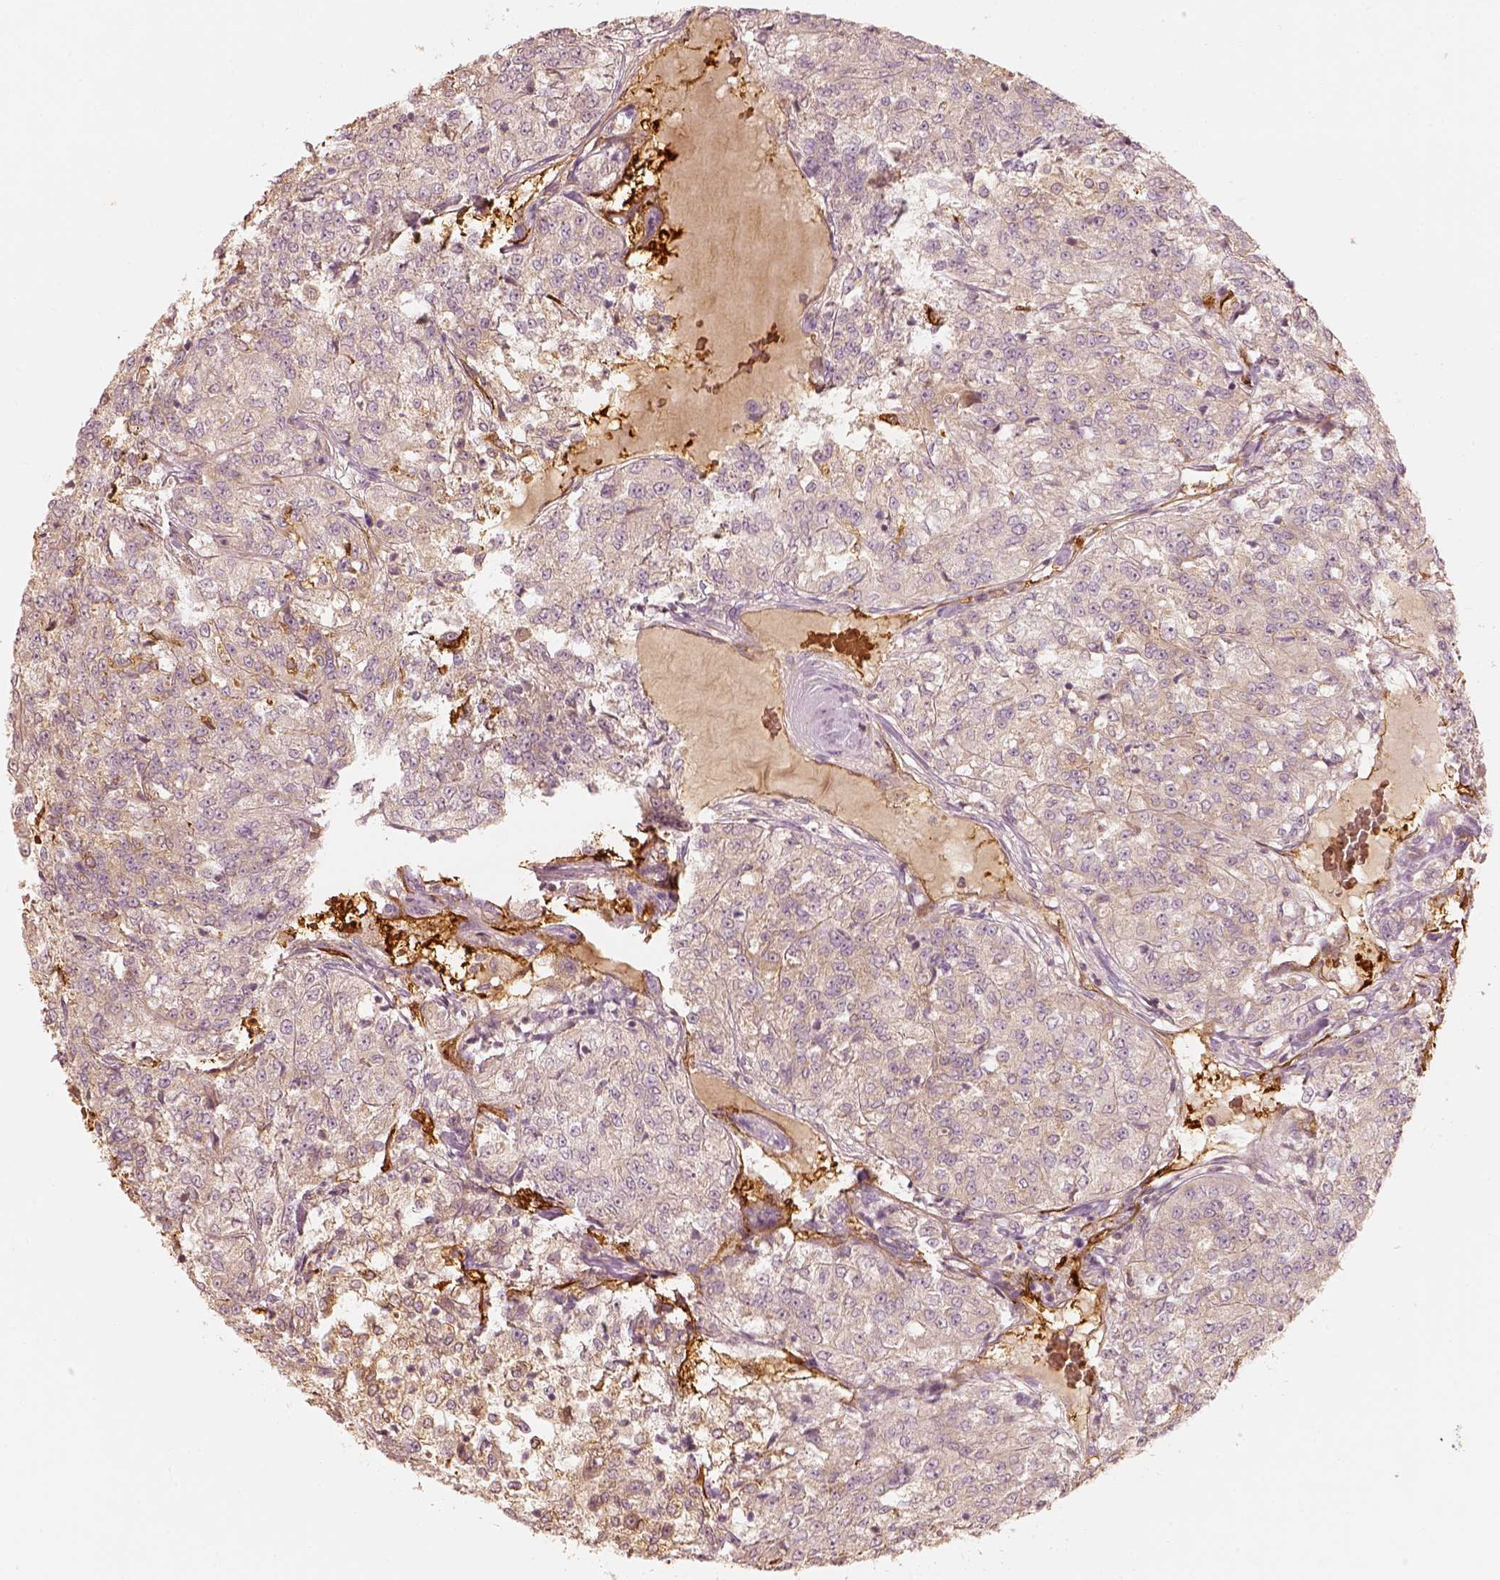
{"staining": {"intensity": "negative", "quantity": "none", "location": "none"}, "tissue": "renal cancer", "cell_type": "Tumor cells", "image_type": "cancer", "snomed": [{"axis": "morphology", "description": "Adenocarcinoma, NOS"}, {"axis": "topography", "description": "Kidney"}], "caption": "Tumor cells are negative for protein expression in human renal cancer (adenocarcinoma). (Stains: DAB immunohistochemistry (IHC) with hematoxylin counter stain, Microscopy: brightfield microscopy at high magnification).", "gene": "FSCN1", "patient": {"sex": "female", "age": 63}}